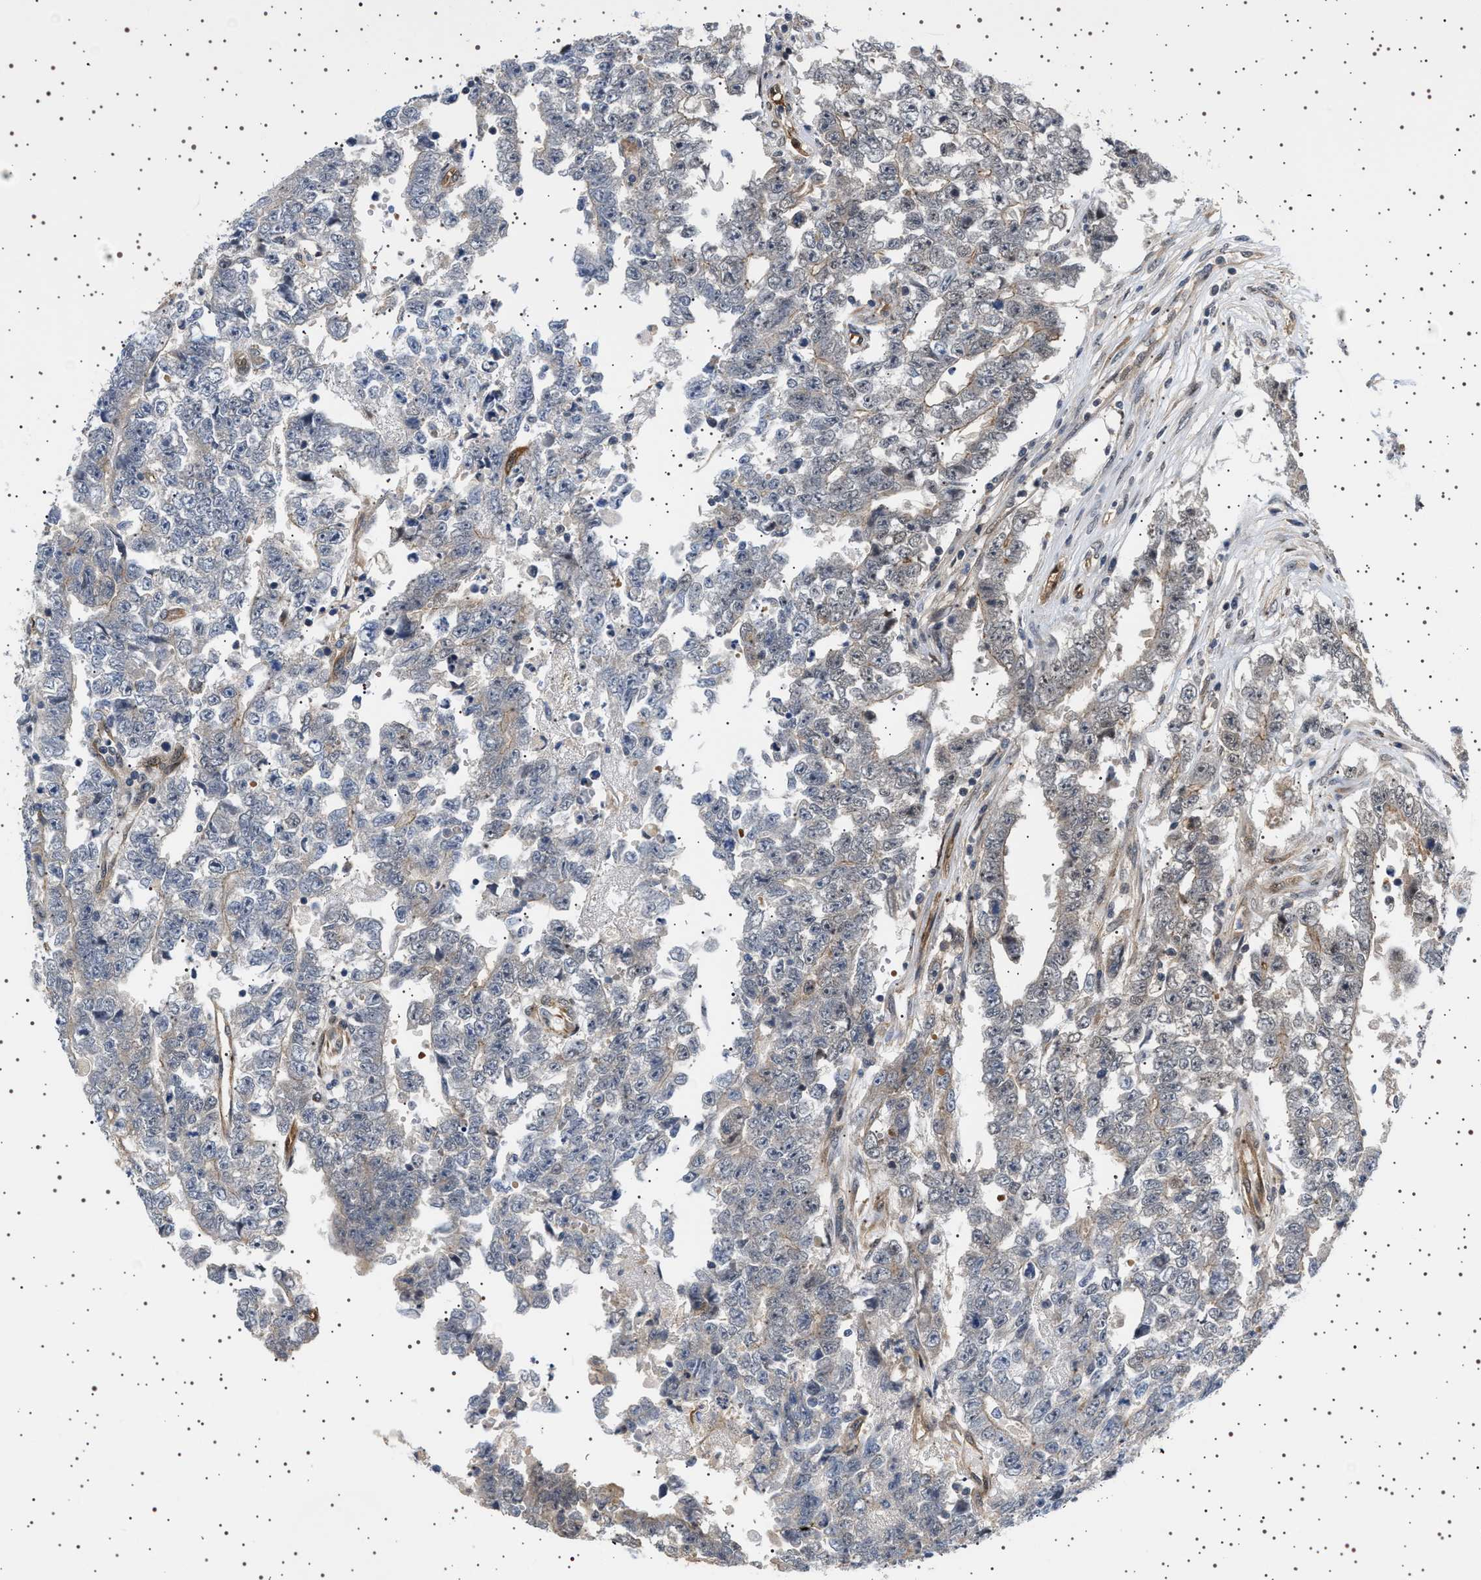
{"staining": {"intensity": "weak", "quantity": "25%-75%", "location": "cytoplasmic/membranous"}, "tissue": "testis cancer", "cell_type": "Tumor cells", "image_type": "cancer", "snomed": [{"axis": "morphology", "description": "Carcinoma, Embryonal, NOS"}, {"axis": "topography", "description": "Testis"}], "caption": "A brown stain labels weak cytoplasmic/membranous positivity of a protein in human testis cancer tumor cells.", "gene": "BAG3", "patient": {"sex": "male", "age": 25}}